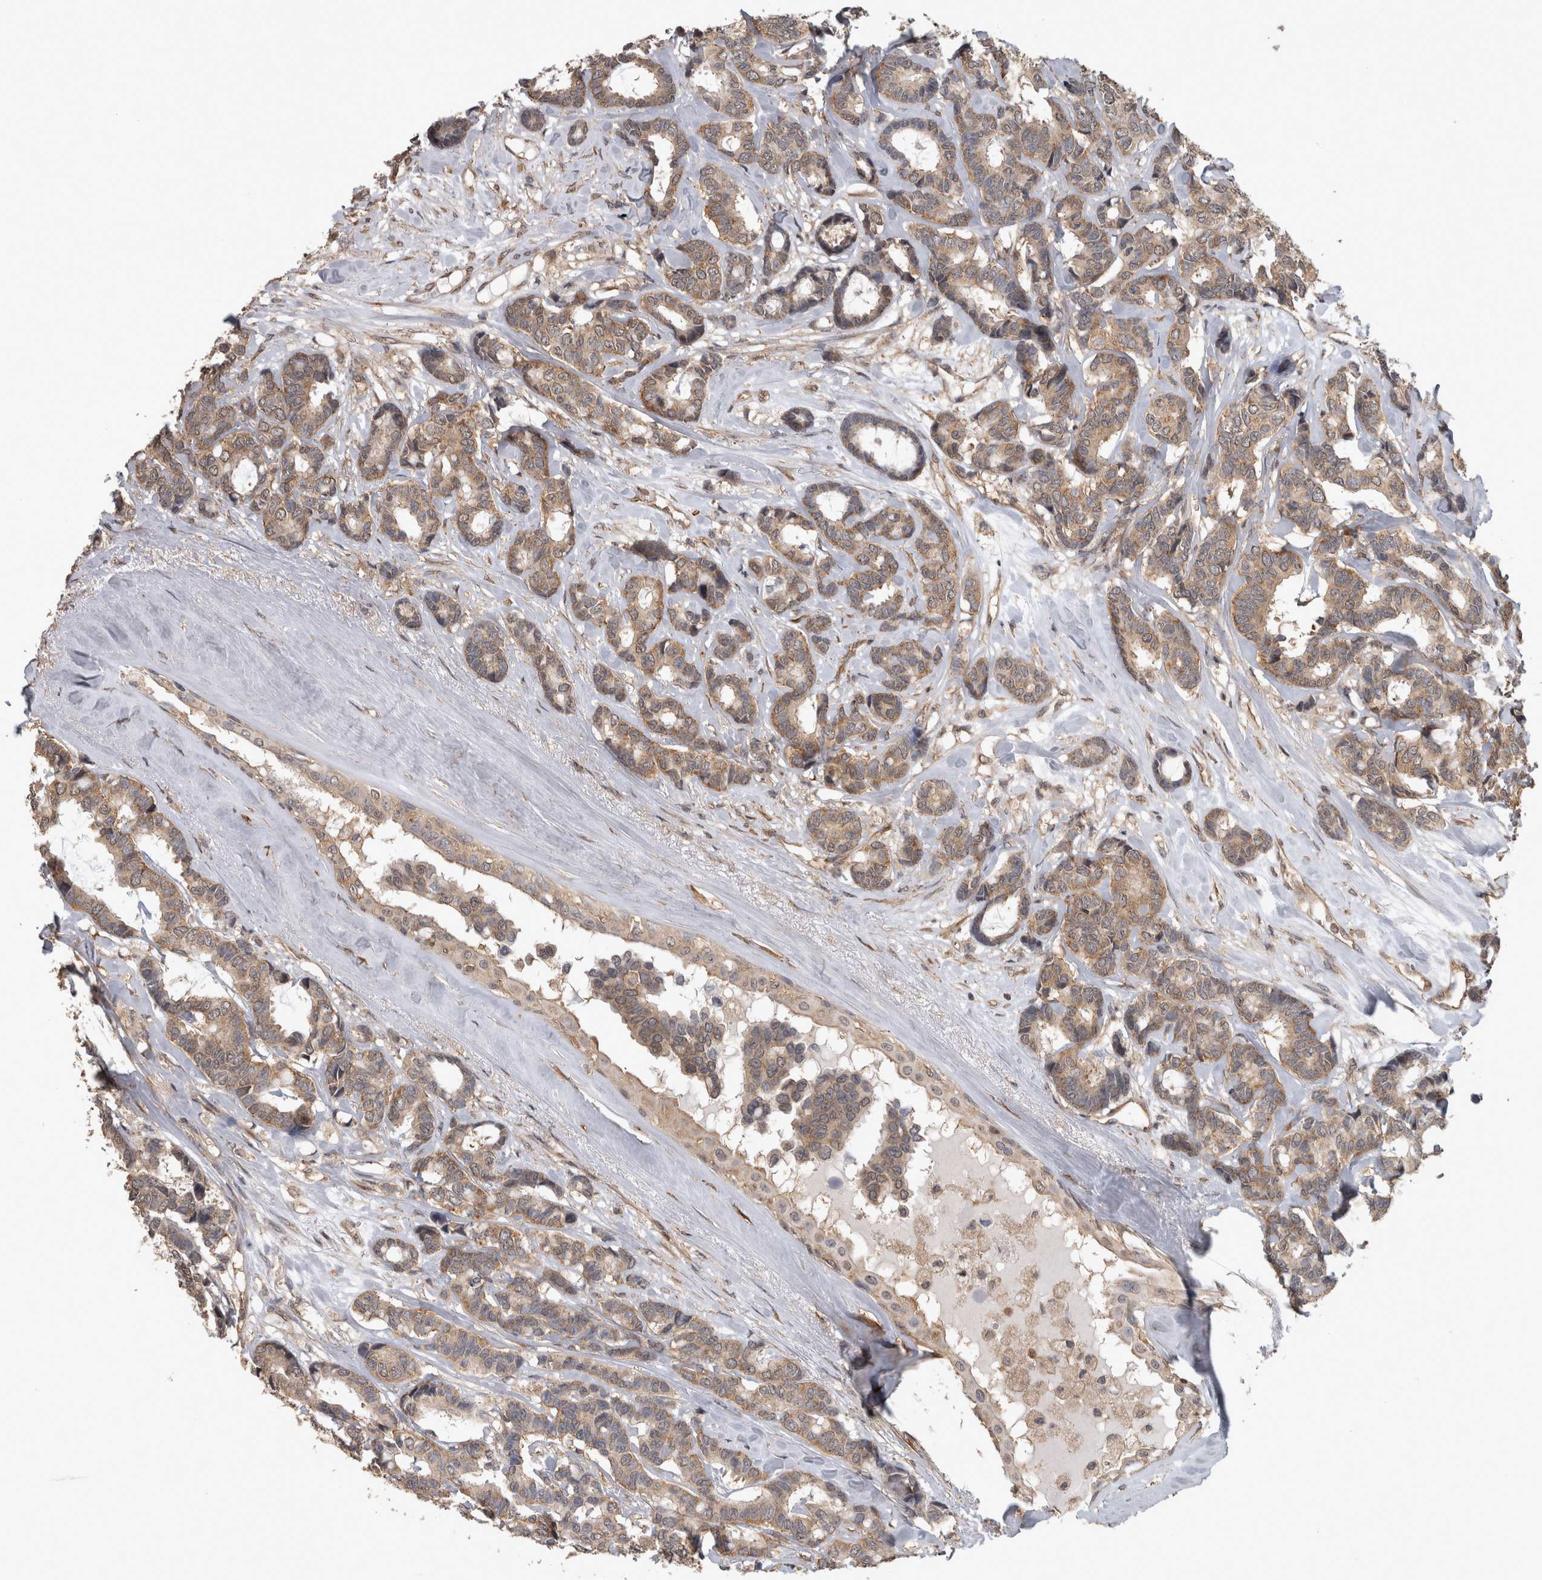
{"staining": {"intensity": "moderate", "quantity": ">75%", "location": "cytoplasmic/membranous"}, "tissue": "breast cancer", "cell_type": "Tumor cells", "image_type": "cancer", "snomed": [{"axis": "morphology", "description": "Duct carcinoma"}, {"axis": "topography", "description": "Breast"}], "caption": "This histopathology image reveals IHC staining of breast cancer, with medium moderate cytoplasmic/membranous staining in approximately >75% of tumor cells.", "gene": "ATXN2", "patient": {"sex": "female", "age": 87}}